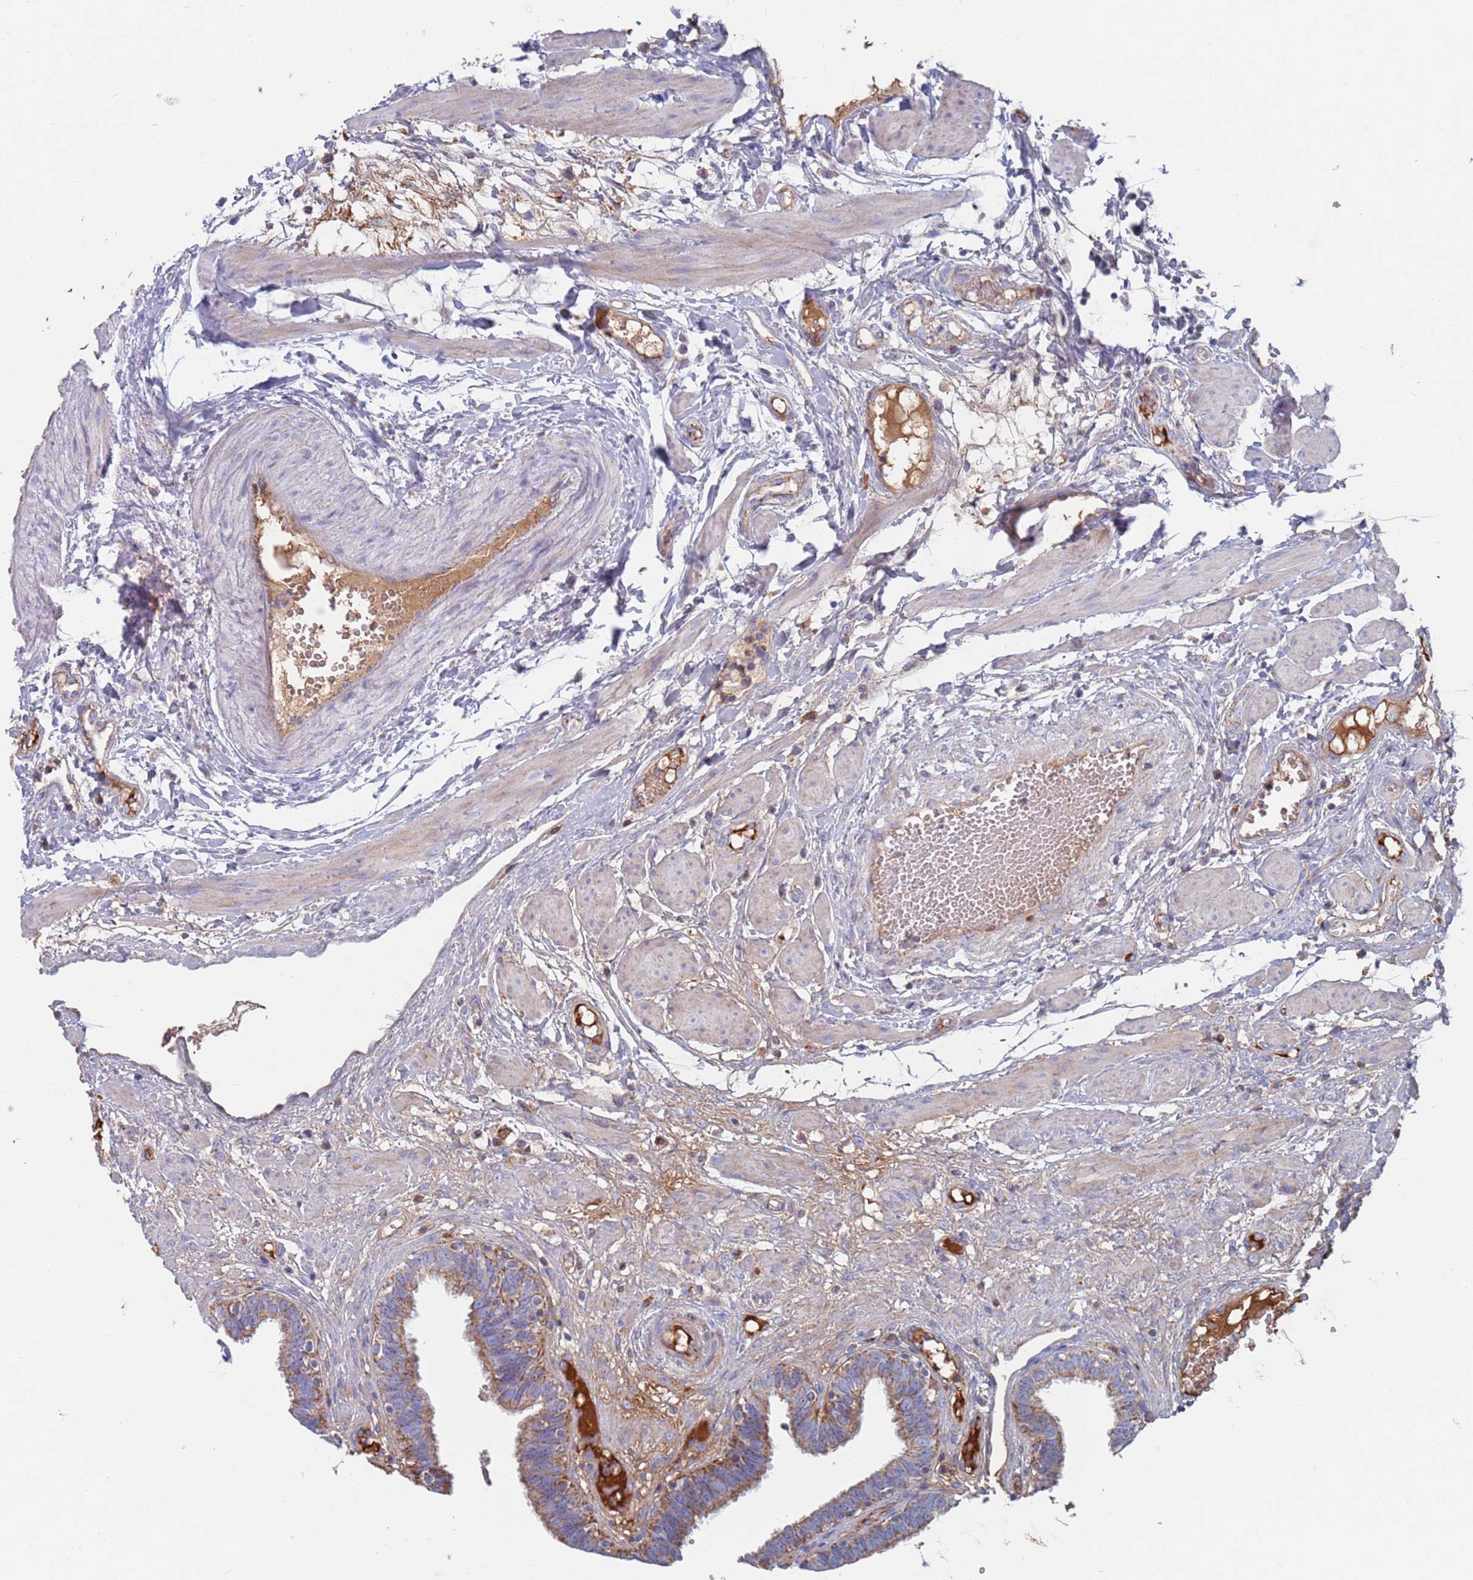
{"staining": {"intensity": "moderate", "quantity": ">75%", "location": "cytoplasmic/membranous"}, "tissue": "fallopian tube", "cell_type": "Glandular cells", "image_type": "normal", "snomed": [{"axis": "morphology", "description": "Normal tissue, NOS"}, {"axis": "topography", "description": "Fallopian tube"}, {"axis": "topography", "description": "Placenta"}], "caption": "The photomicrograph displays staining of unremarkable fallopian tube, revealing moderate cytoplasmic/membranous protein staining (brown color) within glandular cells.", "gene": "MRPL22", "patient": {"sex": "female", "age": 32}}